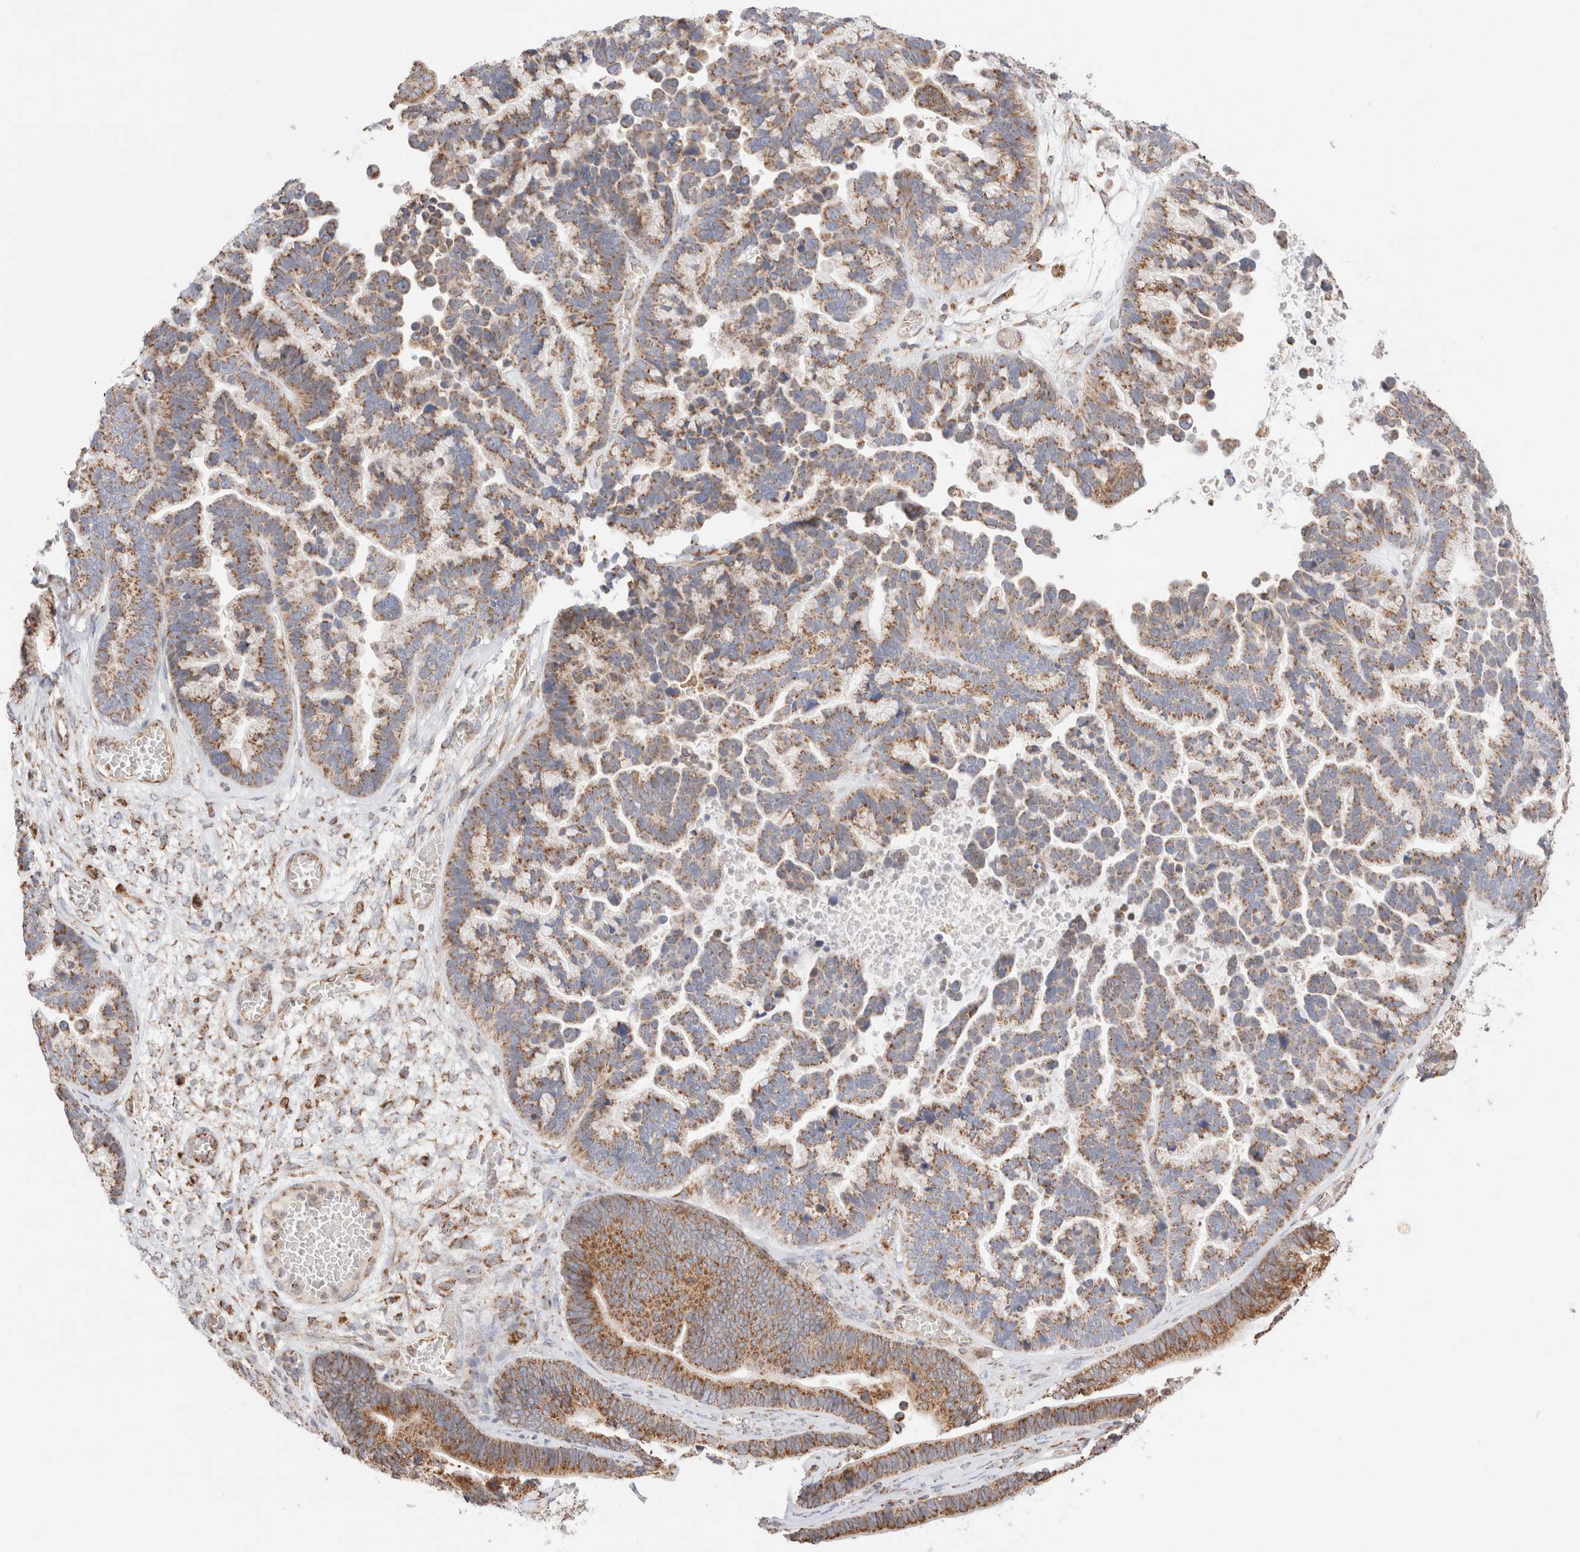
{"staining": {"intensity": "moderate", "quantity": ">75%", "location": "cytoplasmic/membranous"}, "tissue": "ovarian cancer", "cell_type": "Tumor cells", "image_type": "cancer", "snomed": [{"axis": "morphology", "description": "Cystadenocarcinoma, serous, NOS"}, {"axis": "topography", "description": "Ovary"}], "caption": "High-power microscopy captured an IHC histopathology image of ovarian serous cystadenocarcinoma, revealing moderate cytoplasmic/membranous expression in approximately >75% of tumor cells.", "gene": "TMPPE", "patient": {"sex": "female", "age": 56}}